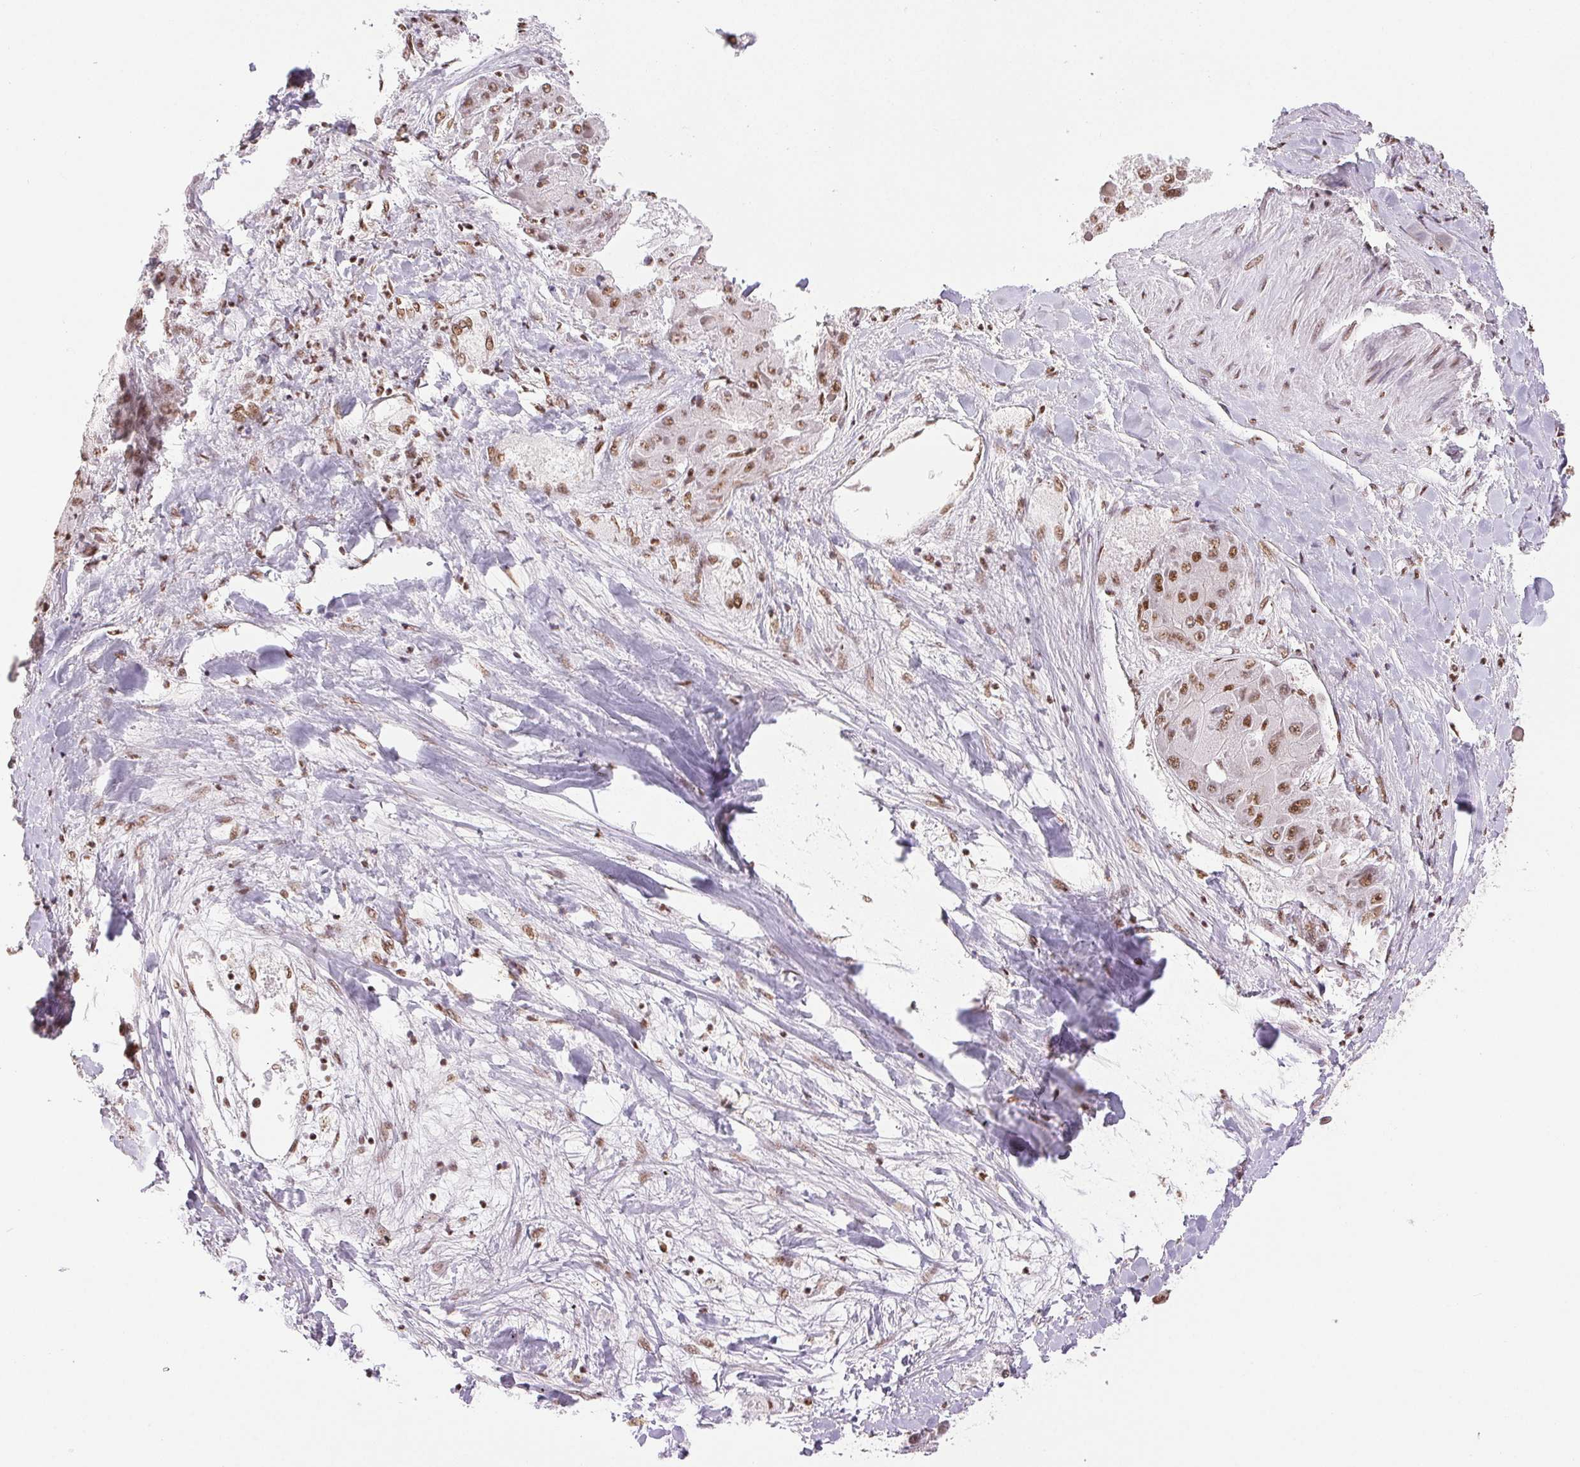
{"staining": {"intensity": "moderate", "quantity": ">75%", "location": "nuclear"}, "tissue": "liver cancer", "cell_type": "Tumor cells", "image_type": "cancer", "snomed": [{"axis": "morphology", "description": "Carcinoma, Hepatocellular, NOS"}, {"axis": "topography", "description": "Liver"}], "caption": "A high-resolution photomicrograph shows immunohistochemistry (IHC) staining of liver cancer (hepatocellular carcinoma), which displays moderate nuclear expression in approximately >75% of tumor cells. (Stains: DAB (3,3'-diaminobenzidine) in brown, nuclei in blue, Microscopy: brightfield microscopy at high magnification).", "gene": "IK", "patient": {"sex": "female", "age": 73}}